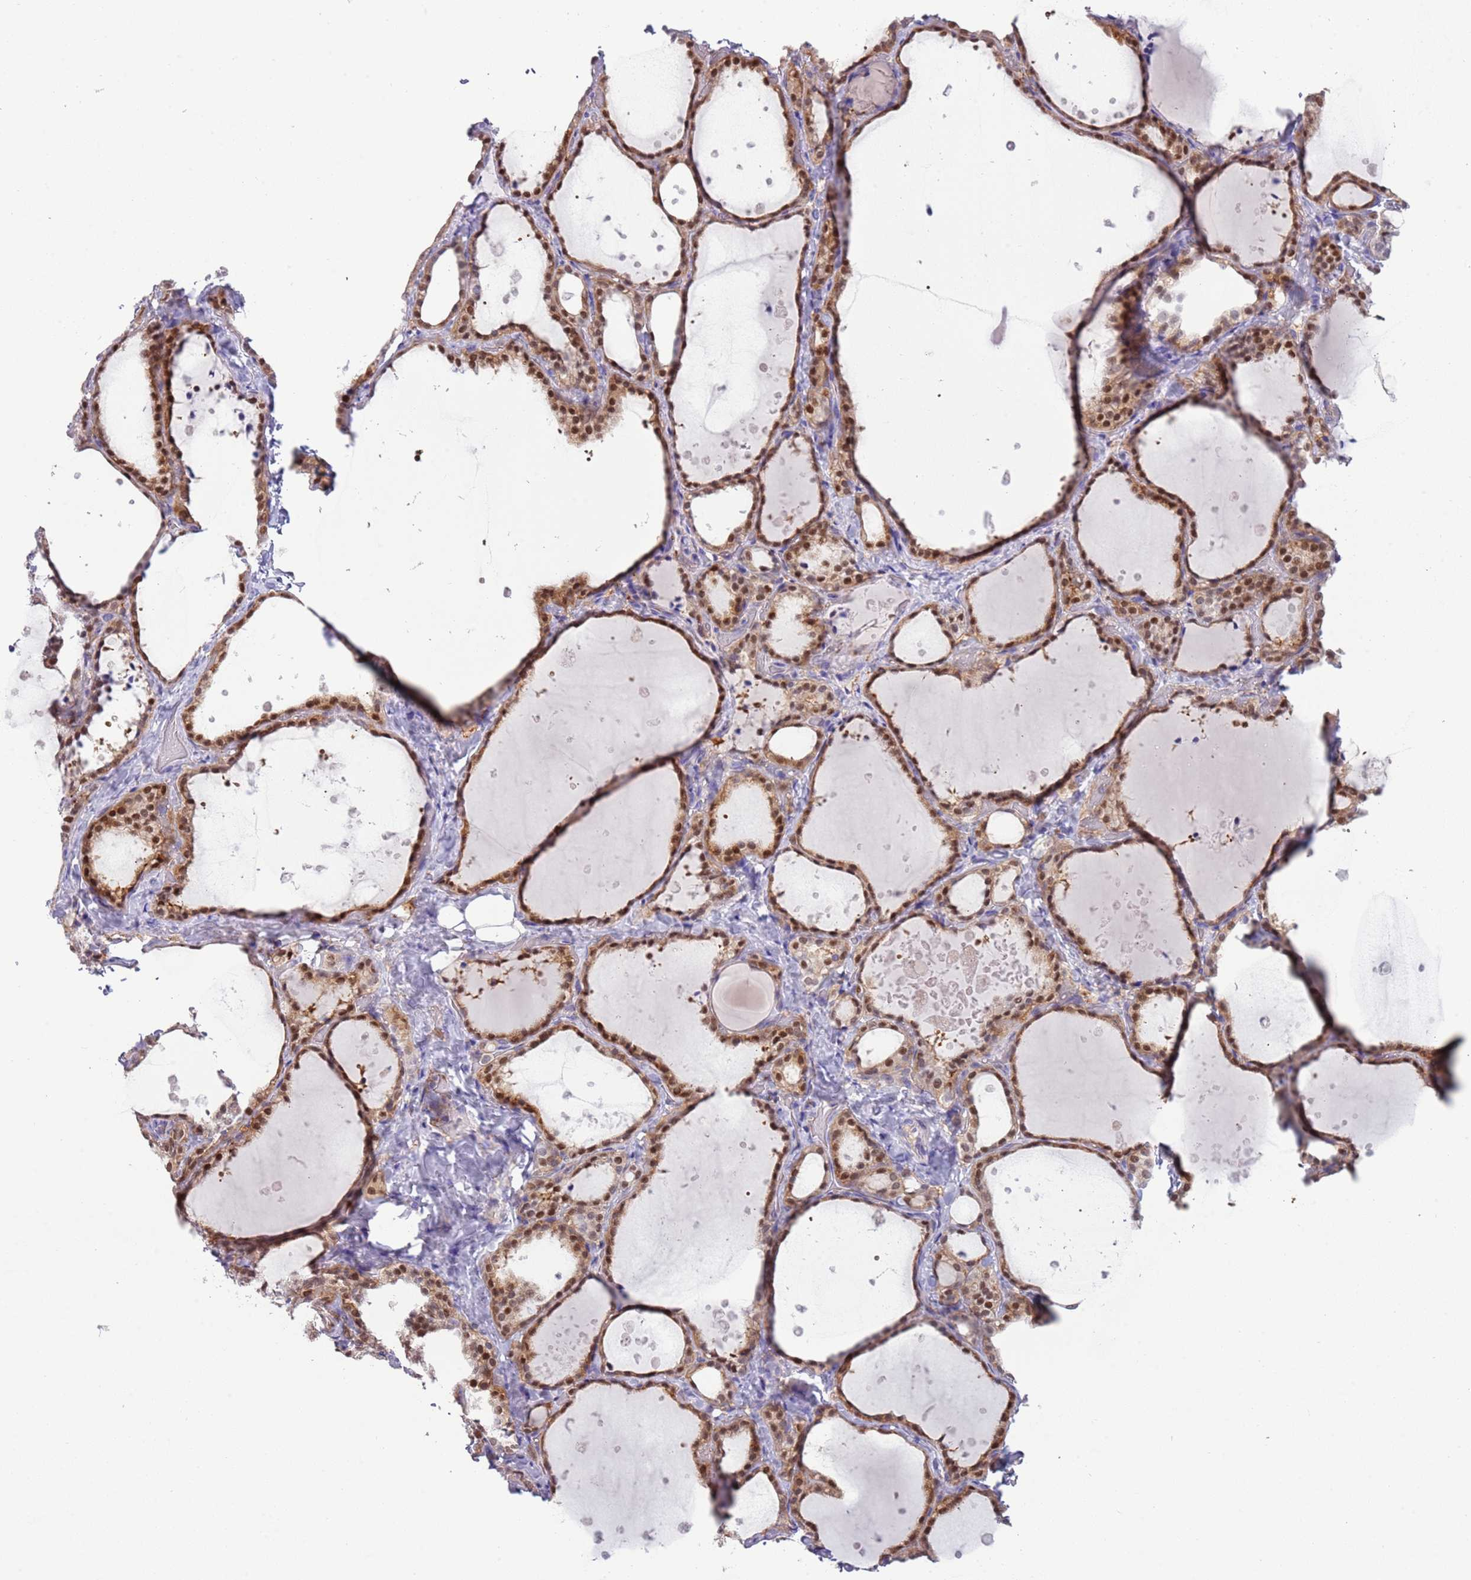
{"staining": {"intensity": "moderate", "quantity": ">75%", "location": "cytoplasmic/membranous,nuclear"}, "tissue": "thyroid gland", "cell_type": "Glandular cells", "image_type": "normal", "snomed": [{"axis": "morphology", "description": "Normal tissue, NOS"}, {"axis": "topography", "description": "Thyroid gland"}], "caption": "Immunohistochemical staining of unremarkable thyroid gland reveals moderate cytoplasmic/membranous,nuclear protein positivity in about >75% of glandular cells.", "gene": "NBPF4", "patient": {"sex": "female", "age": 44}}